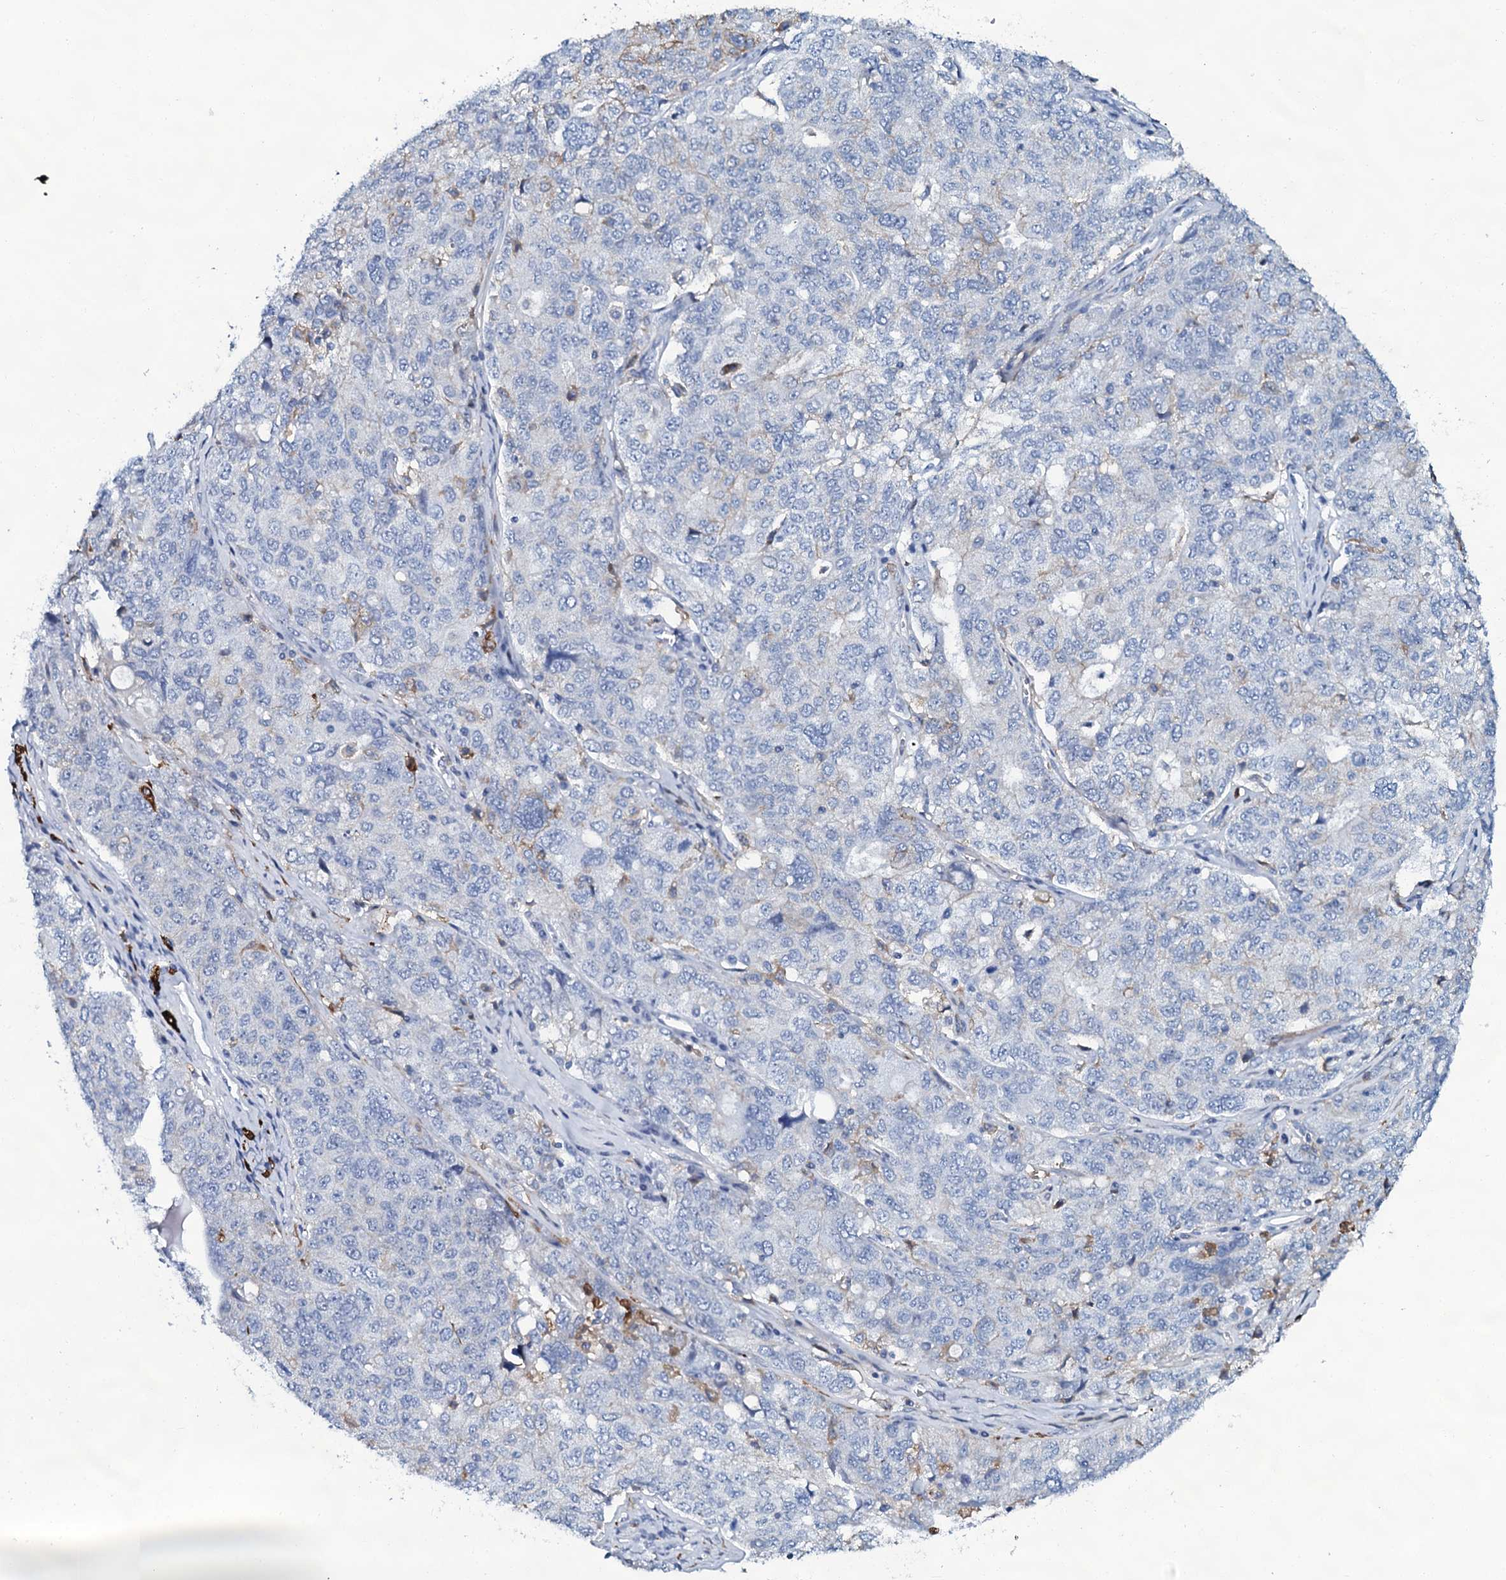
{"staining": {"intensity": "negative", "quantity": "none", "location": "none"}, "tissue": "ovarian cancer", "cell_type": "Tumor cells", "image_type": "cancer", "snomed": [{"axis": "morphology", "description": "Carcinoma, endometroid"}, {"axis": "topography", "description": "Ovary"}], "caption": "This is a image of immunohistochemistry staining of ovarian endometroid carcinoma, which shows no positivity in tumor cells.", "gene": "SLC4A7", "patient": {"sex": "female", "age": 62}}